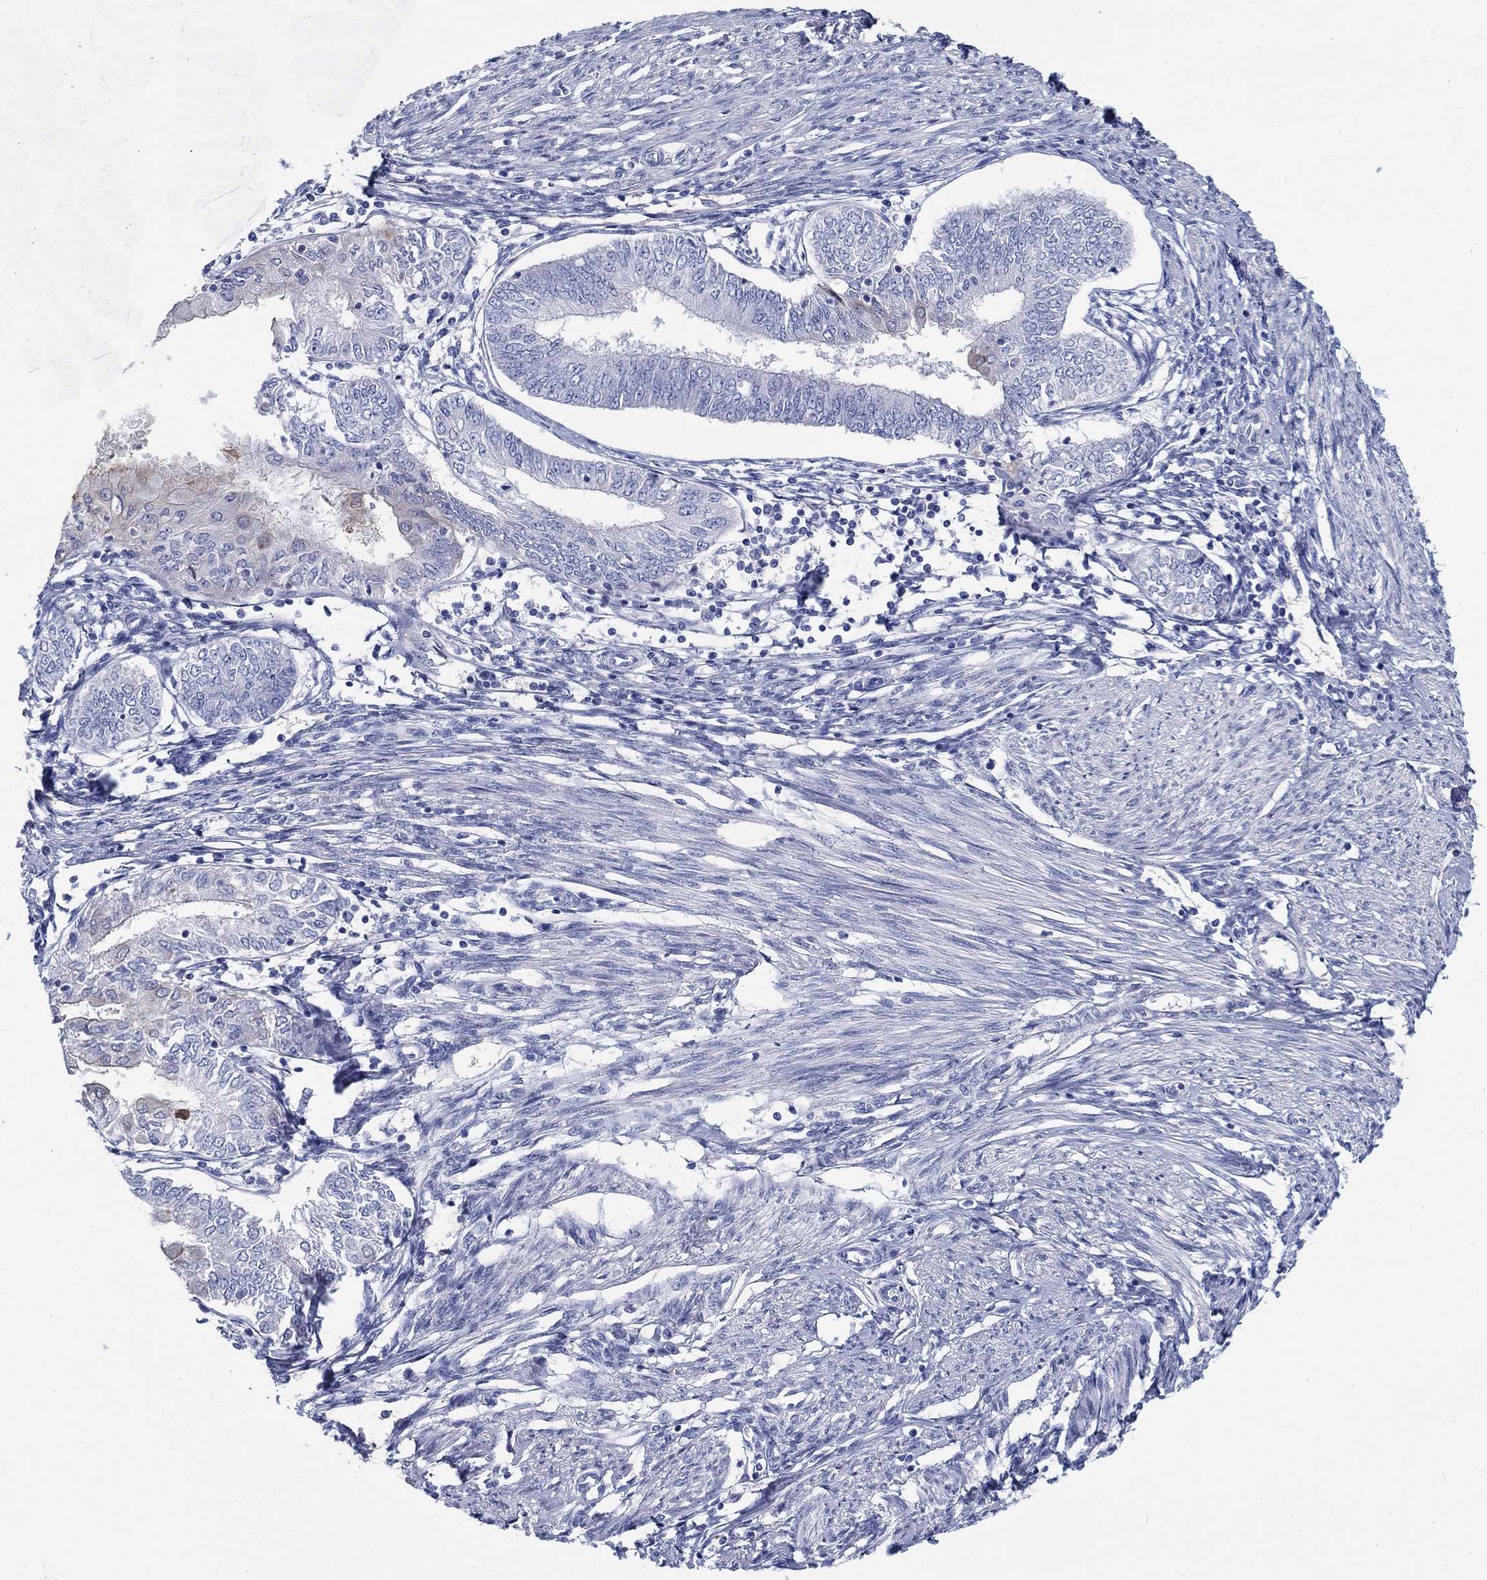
{"staining": {"intensity": "negative", "quantity": "none", "location": "none"}, "tissue": "endometrial cancer", "cell_type": "Tumor cells", "image_type": "cancer", "snomed": [{"axis": "morphology", "description": "Adenocarcinoma, NOS"}, {"axis": "topography", "description": "Endometrium"}], "caption": "An IHC image of adenocarcinoma (endometrial) is shown. There is no staining in tumor cells of adenocarcinoma (endometrial).", "gene": "SOX2", "patient": {"sex": "female", "age": 68}}